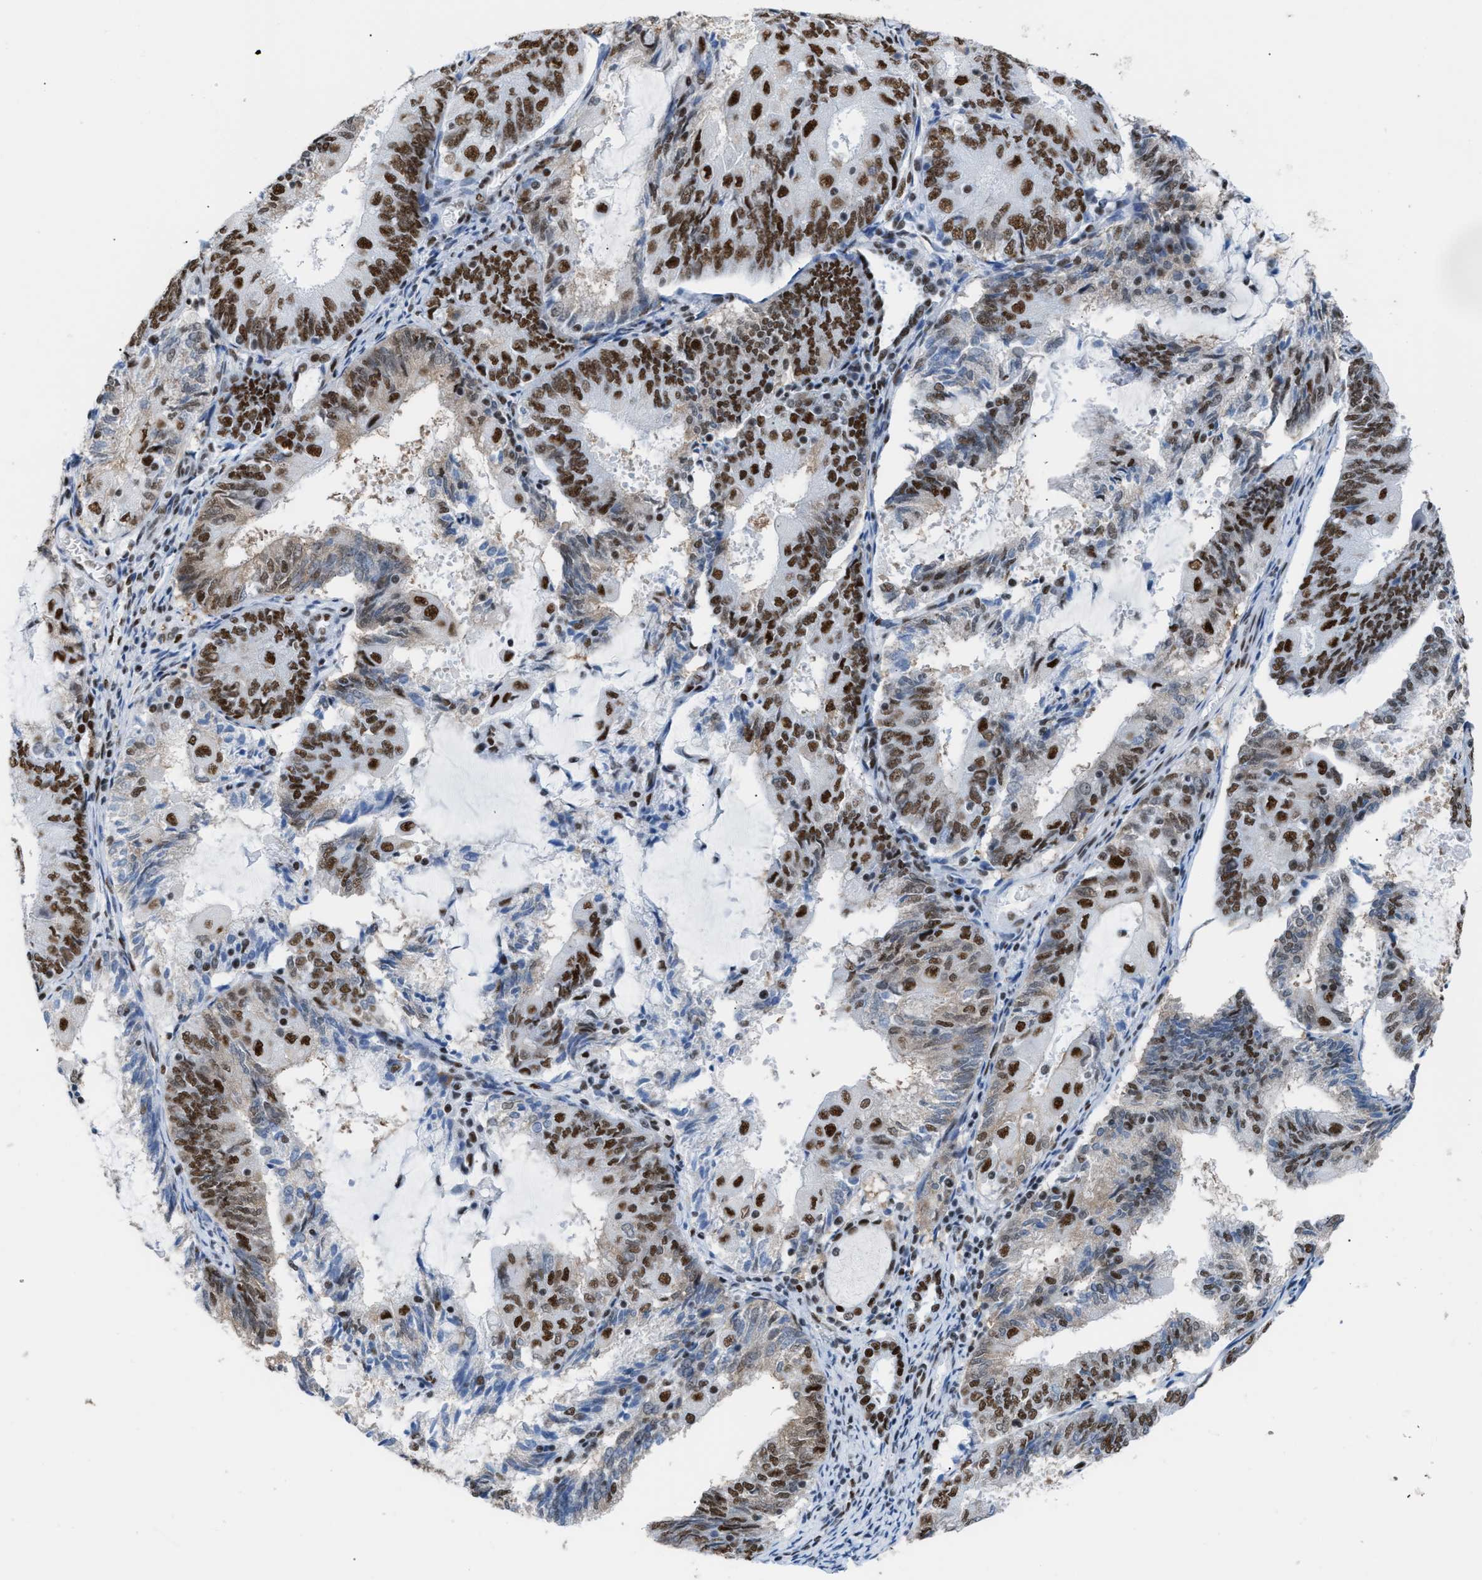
{"staining": {"intensity": "strong", "quantity": ">75%", "location": "nuclear"}, "tissue": "endometrial cancer", "cell_type": "Tumor cells", "image_type": "cancer", "snomed": [{"axis": "morphology", "description": "Adenocarcinoma, NOS"}, {"axis": "topography", "description": "Endometrium"}], "caption": "A high-resolution photomicrograph shows immunohistochemistry staining of endometrial cancer, which demonstrates strong nuclear positivity in approximately >75% of tumor cells.", "gene": "CCAR2", "patient": {"sex": "female", "age": 81}}